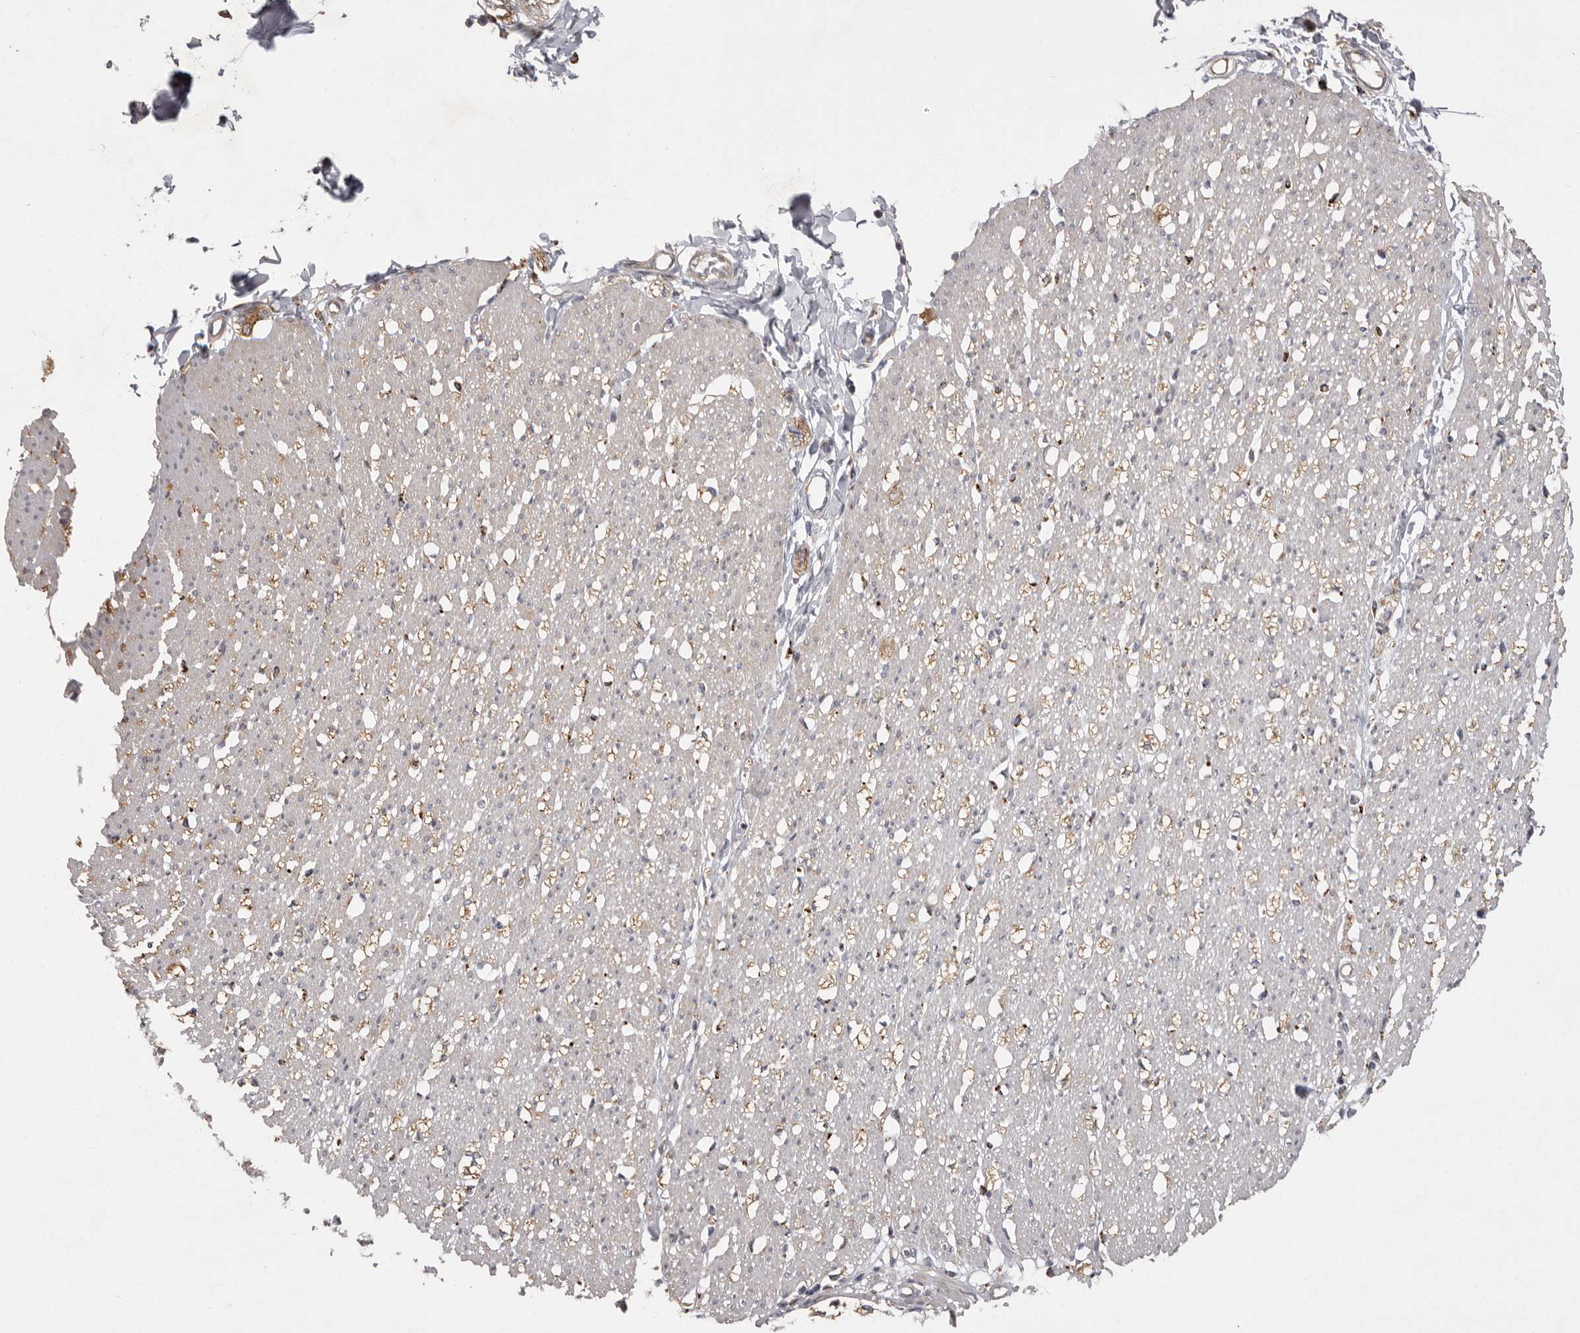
{"staining": {"intensity": "weak", "quantity": "25%-75%", "location": "cytoplasmic/membranous"}, "tissue": "smooth muscle", "cell_type": "Smooth muscle cells", "image_type": "normal", "snomed": [{"axis": "morphology", "description": "Normal tissue, NOS"}, {"axis": "morphology", "description": "Adenocarcinoma, NOS"}, {"axis": "topography", "description": "Colon"}, {"axis": "topography", "description": "Peripheral nerve tissue"}], "caption": "IHC (DAB) staining of benign human smooth muscle displays weak cytoplasmic/membranous protein expression in about 25%-75% of smooth muscle cells. (brown staining indicates protein expression, while blue staining denotes nuclei).", "gene": "WDR47", "patient": {"sex": "male", "age": 14}}